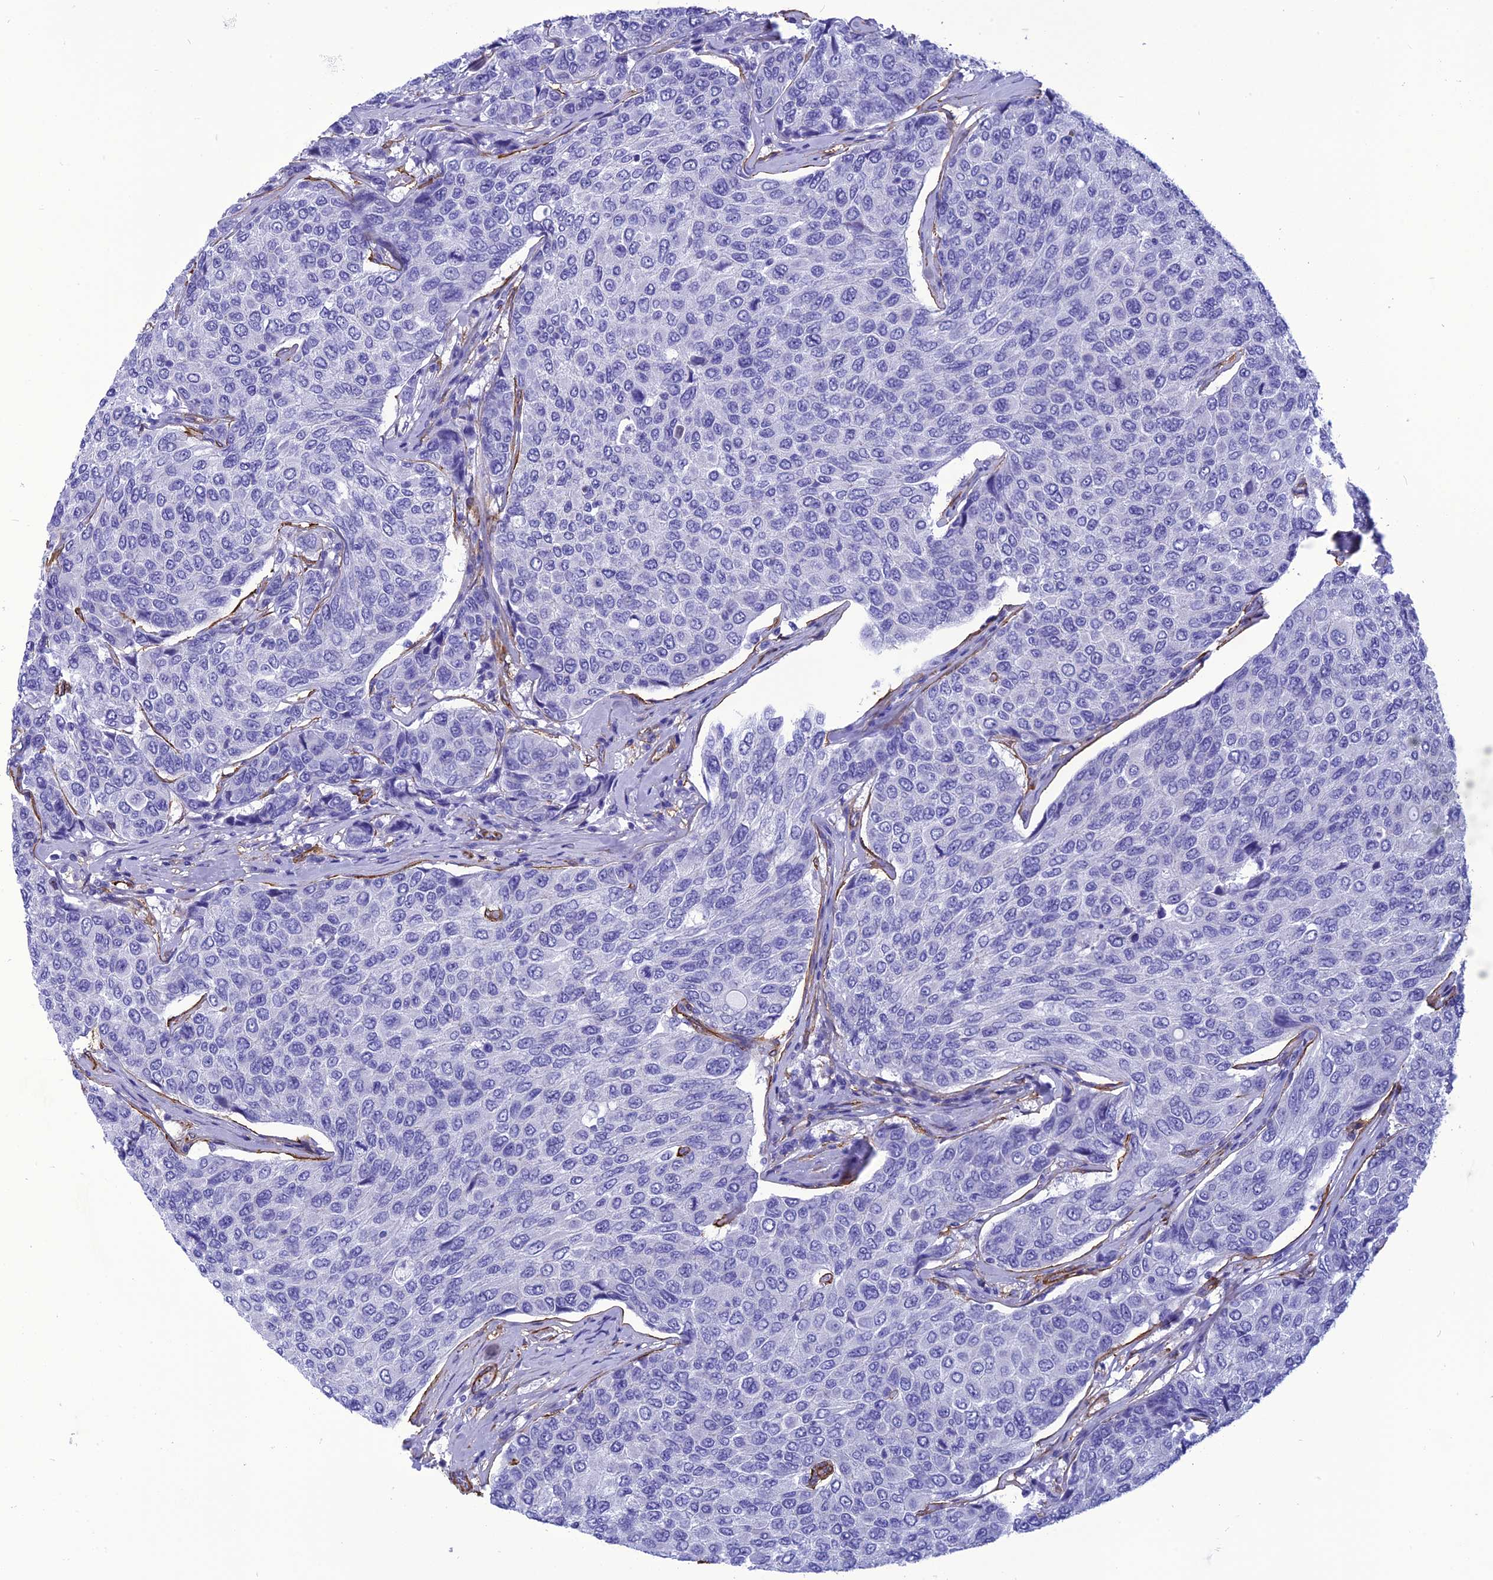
{"staining": {"intensity": "negative", "quantity": "none", "location": "none"}, "tissue": "breast cancer", "cell_type": "Tumor cells", "image_type": "cancer", "snomed": [{"axis": "morphology", "description": "Duct carcinoma"}, {"axis": "topography", "description": "Breast"}], "caption": "Tumor cells are negative for protein expression in human breast cancer. (Immunohistochemistry, brightfield microscopy, high magnification).", "gene": "NKD1", "patient": {"sex": "female", "age": 55}}